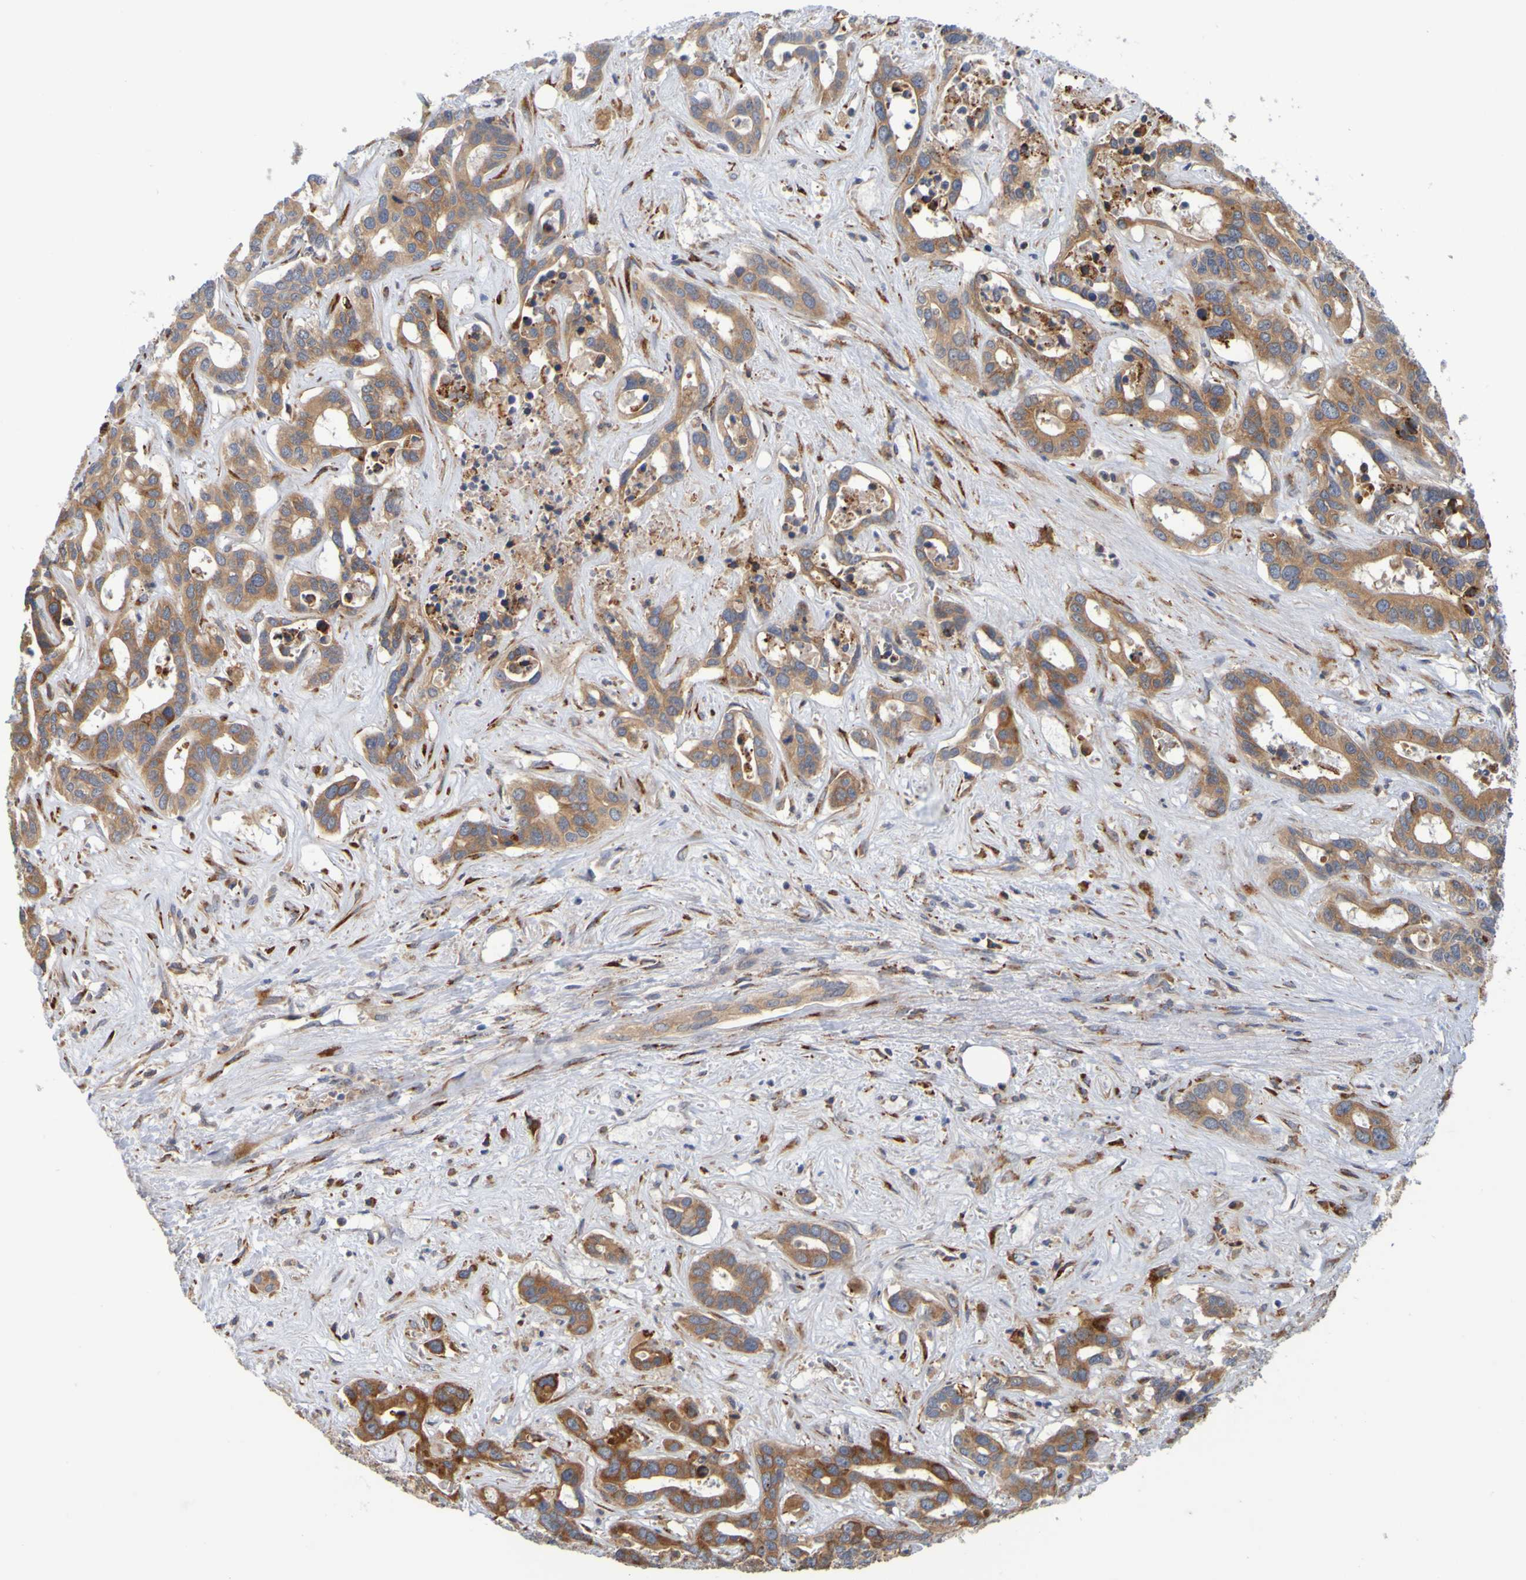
{"staining": {"intensity": "moderate", "quantity": ">75%", "location": "cytoplasmic/membranous"}, "tissue": "liver cancer", "cell_type": "Tumor cells", "image_type": "cancer", "snomed": [{"axis": "morphology", "description": "Cholangiocarcinoma"}, {"axis": "topography", "description": "Liver"}], "caption": "This micrograph shows immunohistochemistry (IHC) staining of human liver cholangiocarcinoma, with medium moderate cytoplasmic/membranous positivity in approximately >75% of tumor cells.", "gene": "SIL1", "patient": {"sex": "female", "age": 65}}